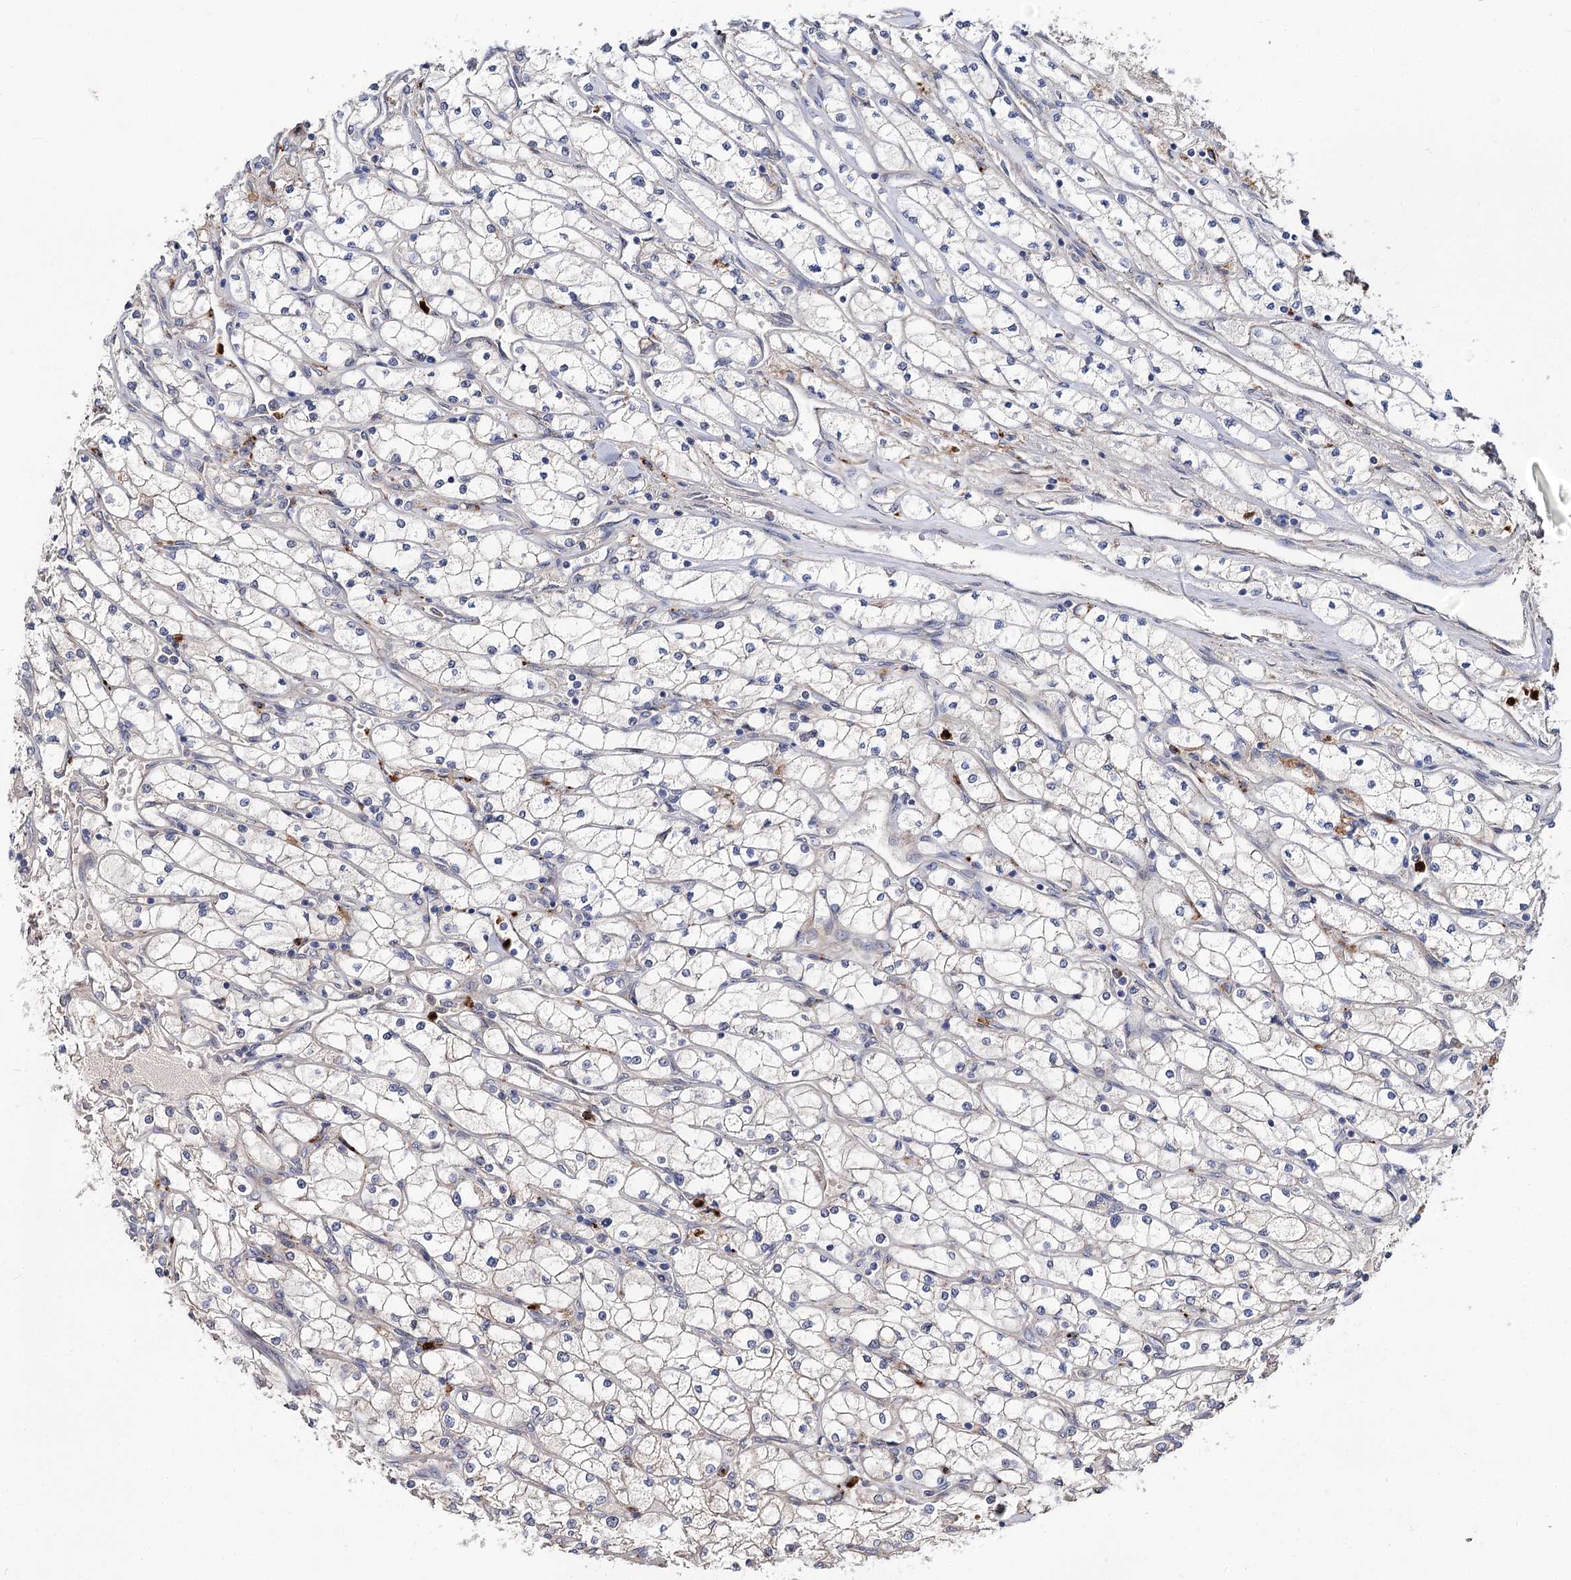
{"staining": {"intensity": "negative", "quantity": "none", "location": "none"}, "tissue": "renal cancer", "cell_type": "Tumor cells", "image_type": "cancer", "snomed": [{"axis": "morphology", "description": "Adenocarcinoma, NOS"}, {"axis": "topography", "description": "Kidney"}], "caption": "The image reveals no staining of tumor cells in renal cancer (adenocarcinoma). Brightfield microscopy of IHC stained with DAB (brown) and hematoxylin (blue), captured at high magnification.", "gene": "MINDY3", "patient": {"sex": "male", "age": 80}}